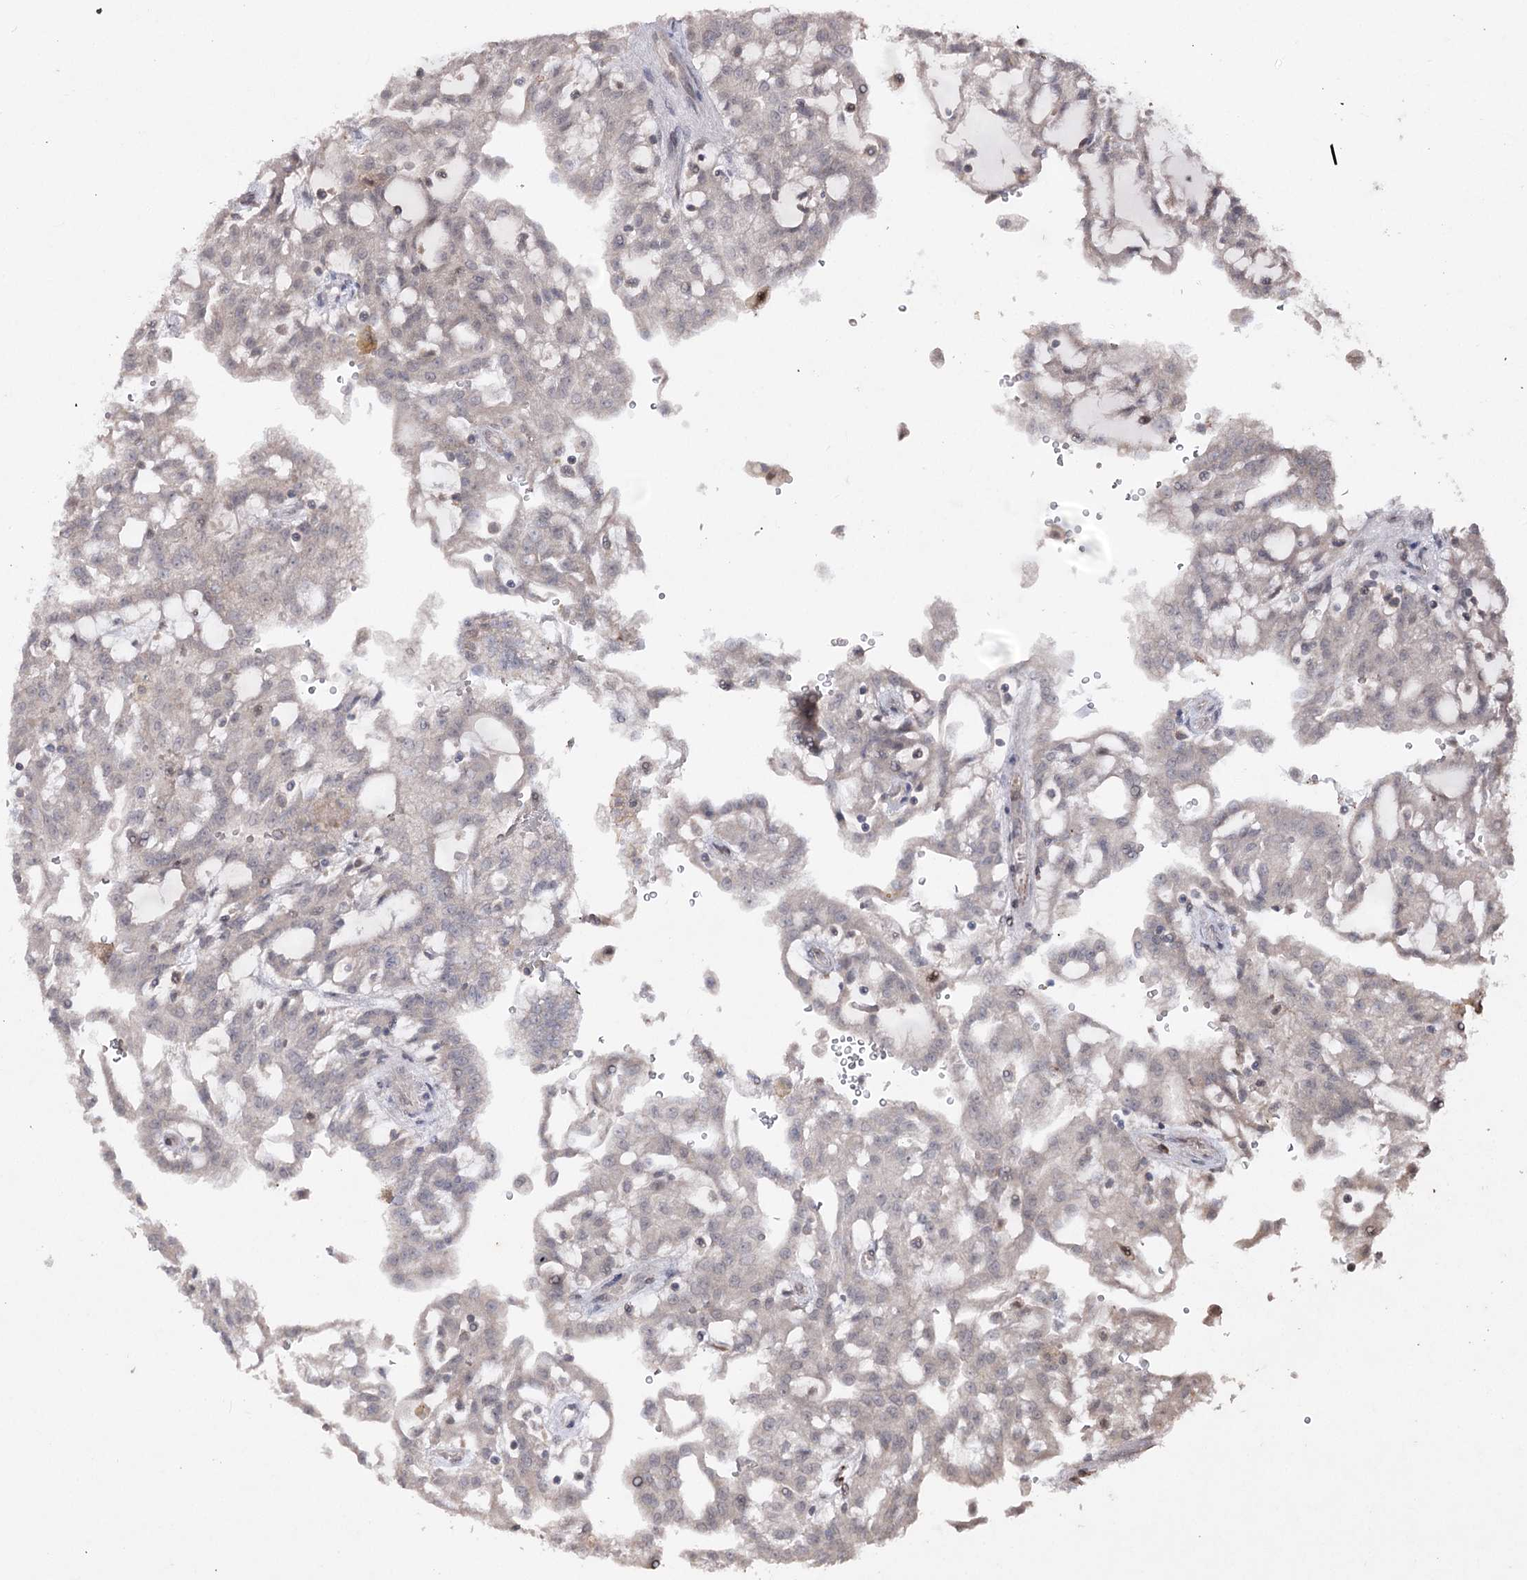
{"staining": {"intensity": "negative", "quantity": "none", "location": "none"}, "tissue": "renal cancer", "cell_type": "Tumor cells", "image_type": "cancer", "snomed": [{"axis": "morphology", "description": "Adenocarcinoma, NOS"}, {"axis": "topography", "description": "Kidney"}], "caption": "High power microscopy photomicrograph of an immunohistochemistry (IHC) histopathology image of renal cancer, revealing no significant positivity in tumor cells. (DAB (3,3'-diaminobenzidine) immunohistochemistry with hematoxylin counter stain).", "gene": "HSD11B2", "patient": {"sex": "male", "age": 63}}